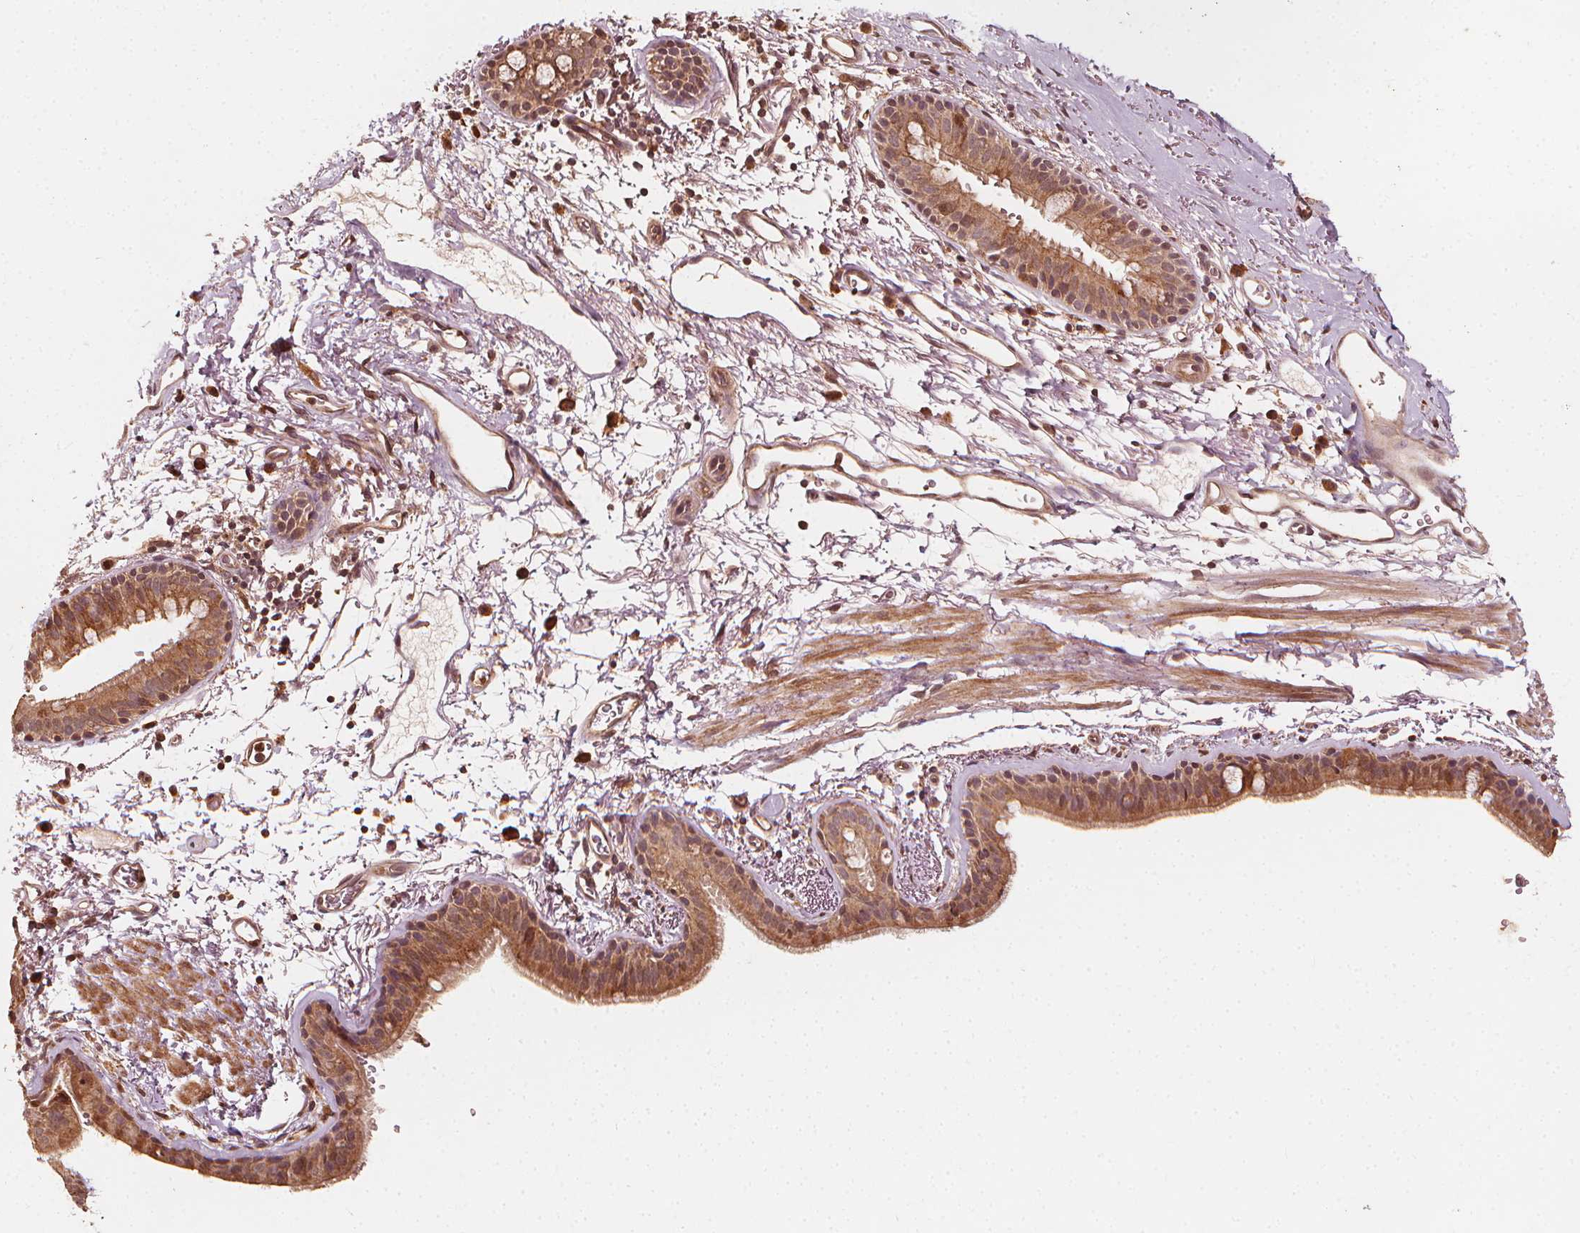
{"staining": {"intensity": "moderate", "quantity": ">75%", "location": "cytoplasmic/membranous,nuclear"}, "tissue": "bronchus", "cell_type": "Respiratory epithelial cells", "image_type": "normal", "snomed": [{"axis": "morphology", "description": "Normal tissue, NOS"}, {"axis": "topography", "description": "Lymph node"}, {"axis": "topography", "description": "Bronchus"}], "caption": "About >75% of respiratory epithelial cells in unremarkable bronchus reveal moderate cytoplasmic/membranous,nuclear protein staining as visualized by brown immunohistochemical staining.", "gene": "NPC1", "patient": {"sex": "female", "age": 70}}